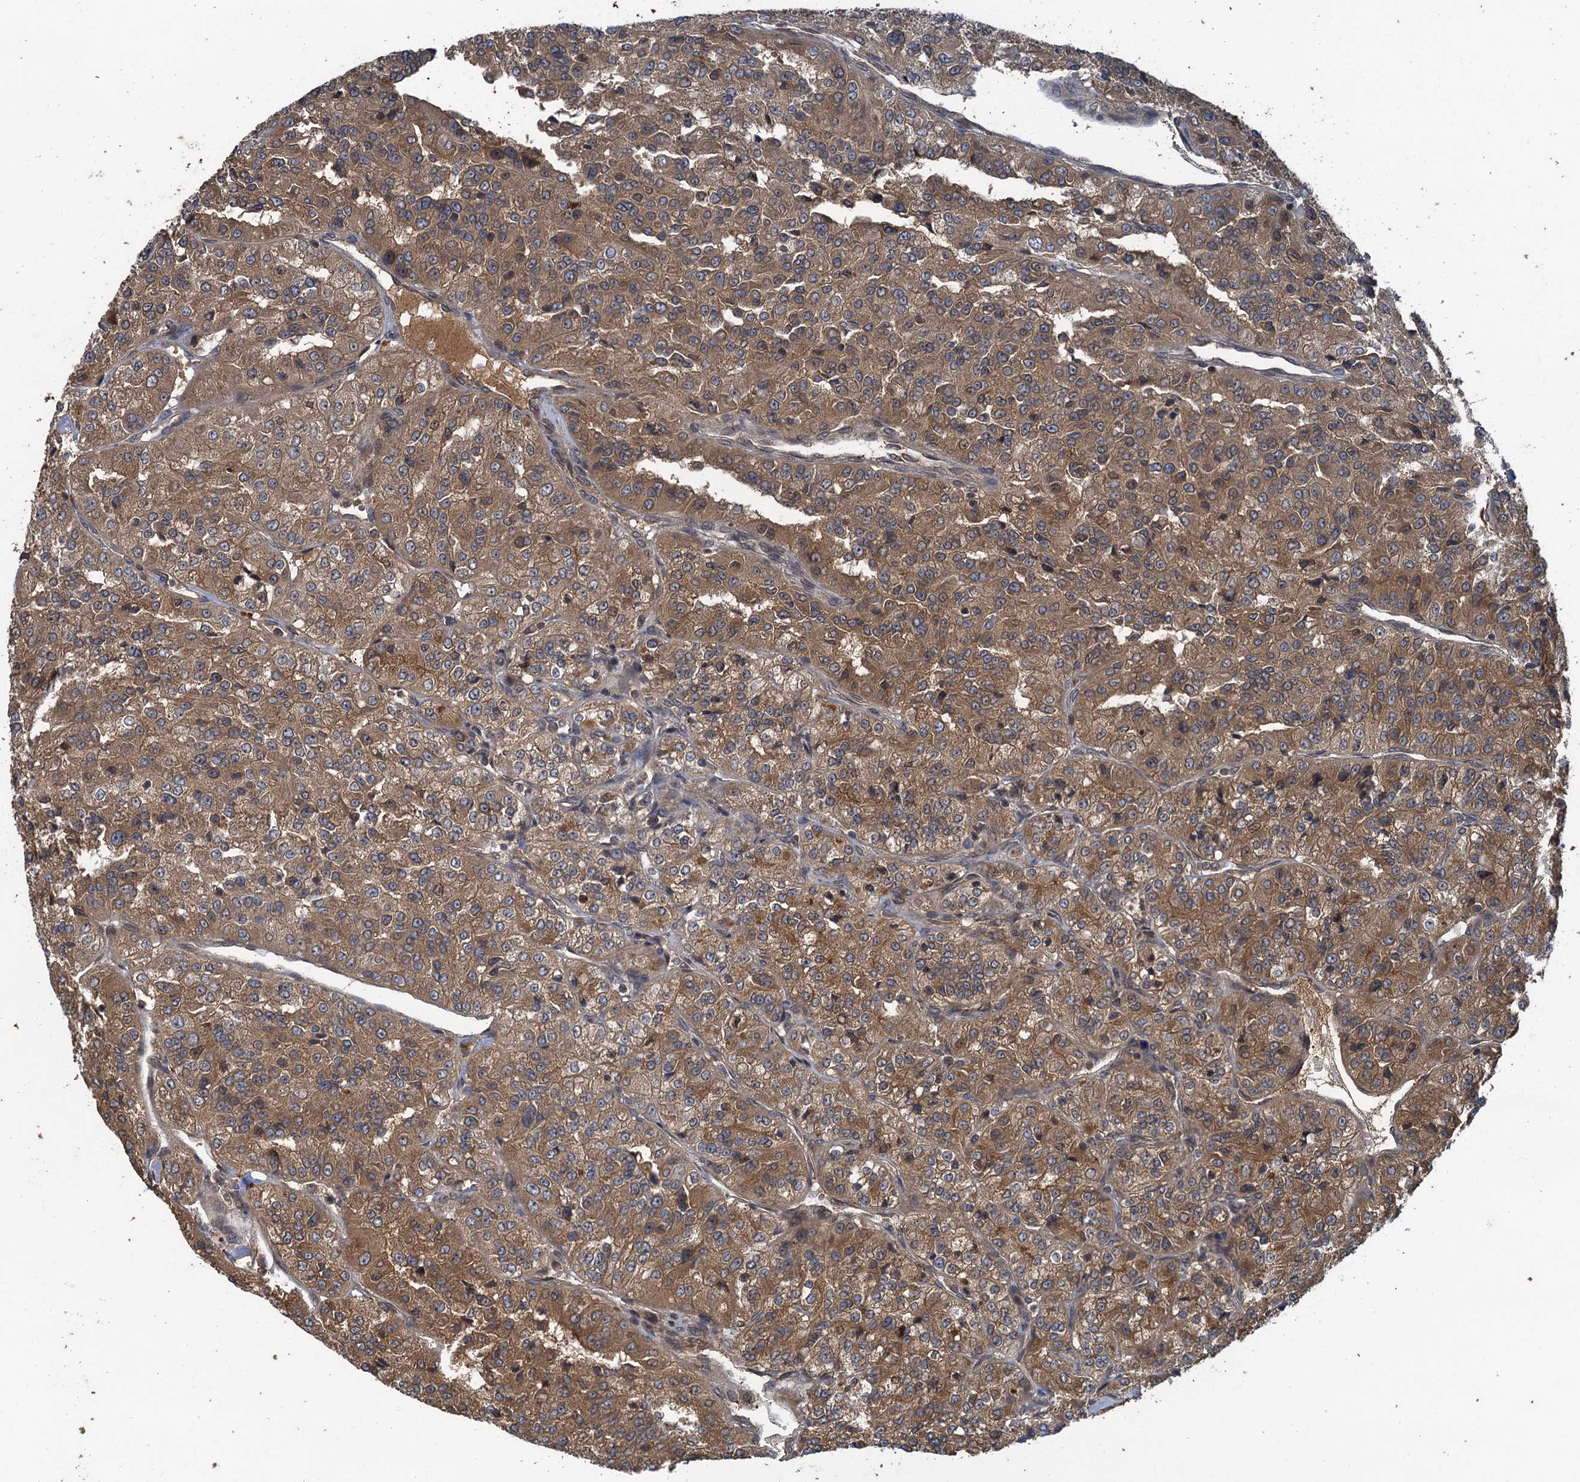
{"staining": {"intensity": "moderate", "quantity": ">75%", "location": "cytoplasmic/membranous"}, "tissue": "renal cancer", "cell_type": "Tumor cells", "image_type": "cancer", "snomed": [{"axis": "morphology", "description": "Adenocarcinoma, NOS"}, {"axis": "topography", "description": "Kidney"}], "caption": "Moderate cytoplasmic/membranous expression is present in about >75% of tumor cells in renal cancer (adenocarcinoma).", "gene": "GLE1", "patient": {"sex": "female", "age": 63}}